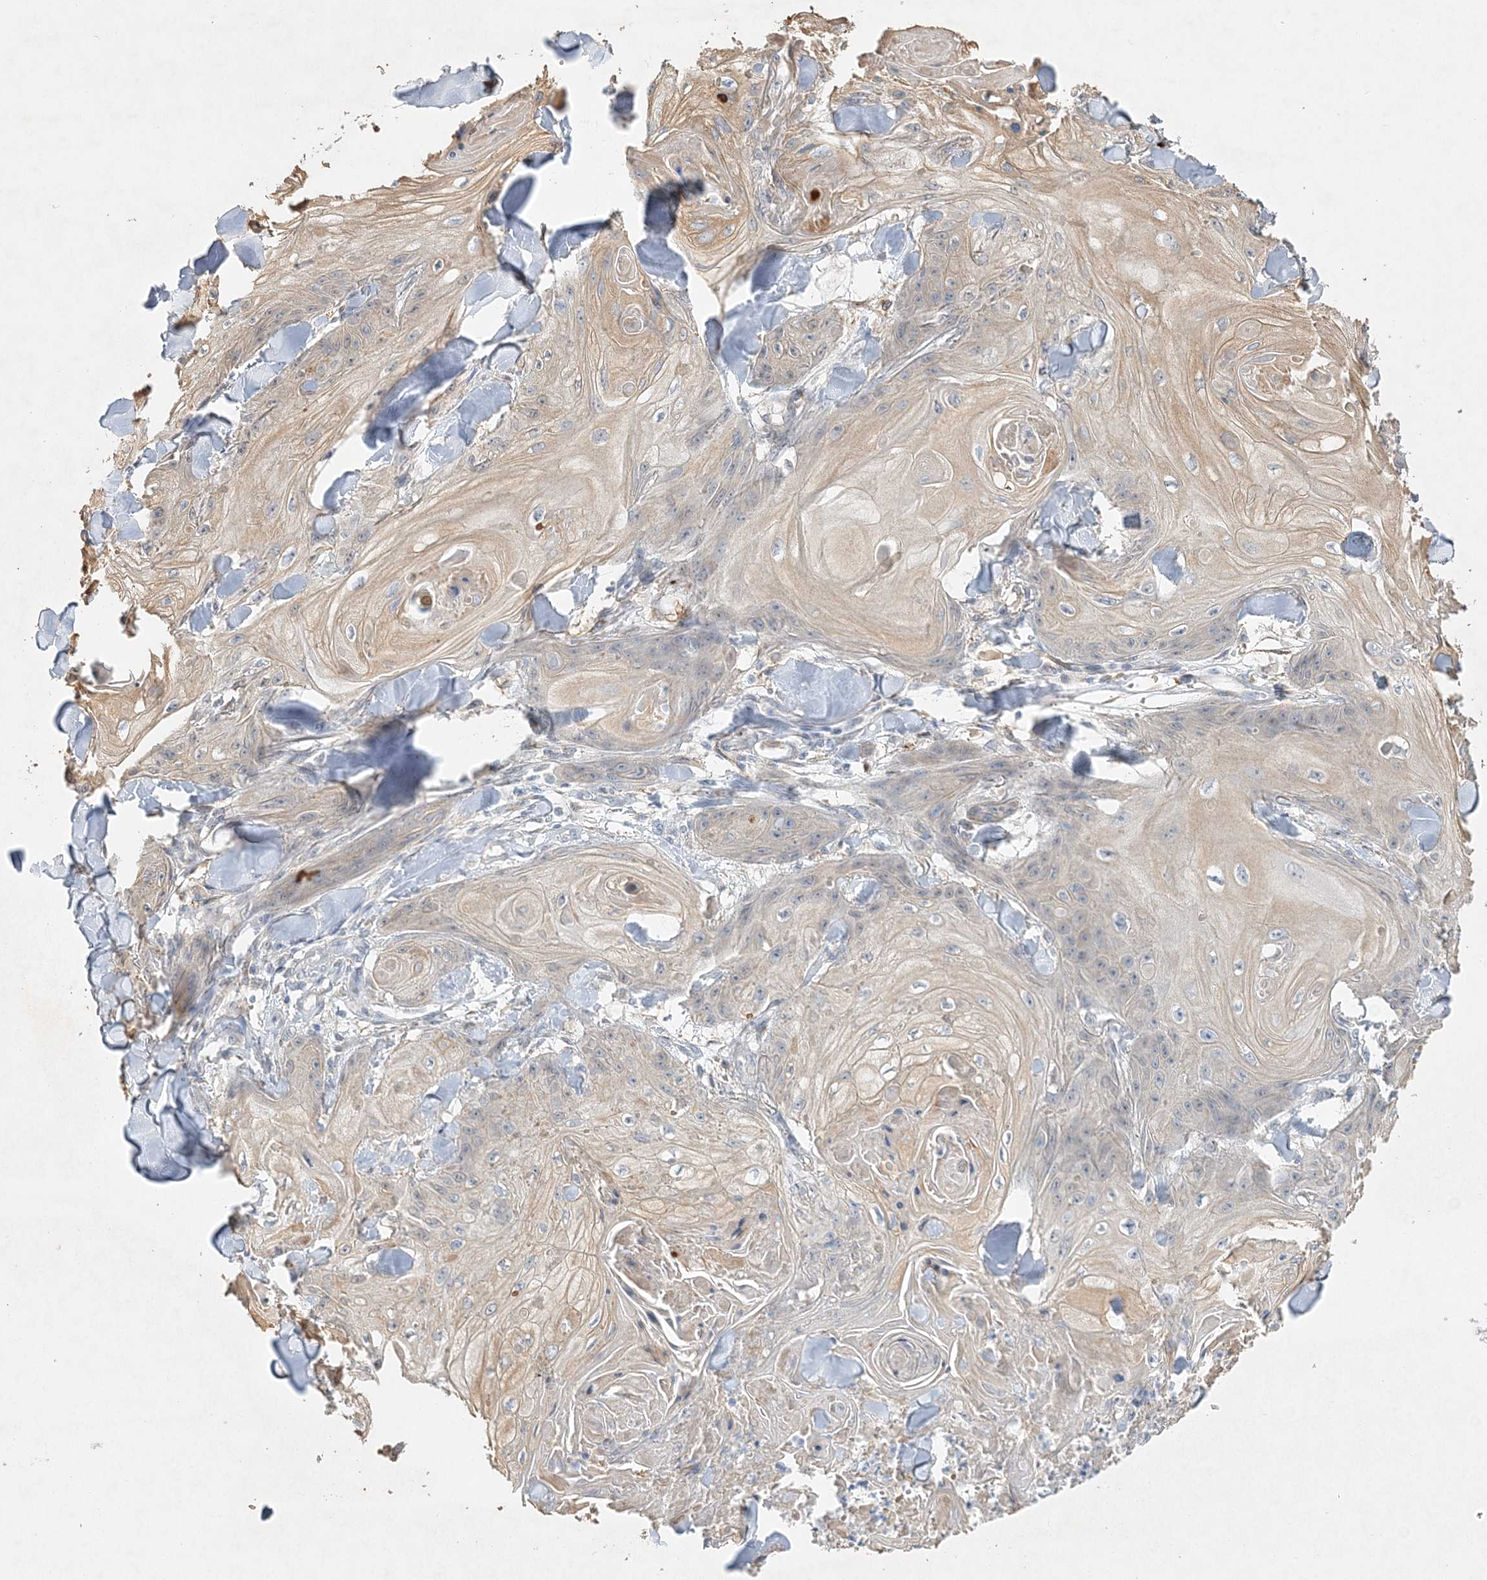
{"staining": {"intensity": "negative", "quantity": "none", "location": "none"}, "tissue": "skin cancer", "cell_type": "Tumor cells", "image_type": "cancer", "snomed": [{"axis": "morphology", "description": "Squamous cell carcinoma, NOS"}, {"axis": "topography", "description": "Skin"}], "caption": "Immunohistochemistry micrograph of squamous cell carcinoma (skin) stained for a protein (brown), which demonstrates no staining in tumor cells.", "gene": "MAT2B", "patient": {"sex": "male", "age": 74}}